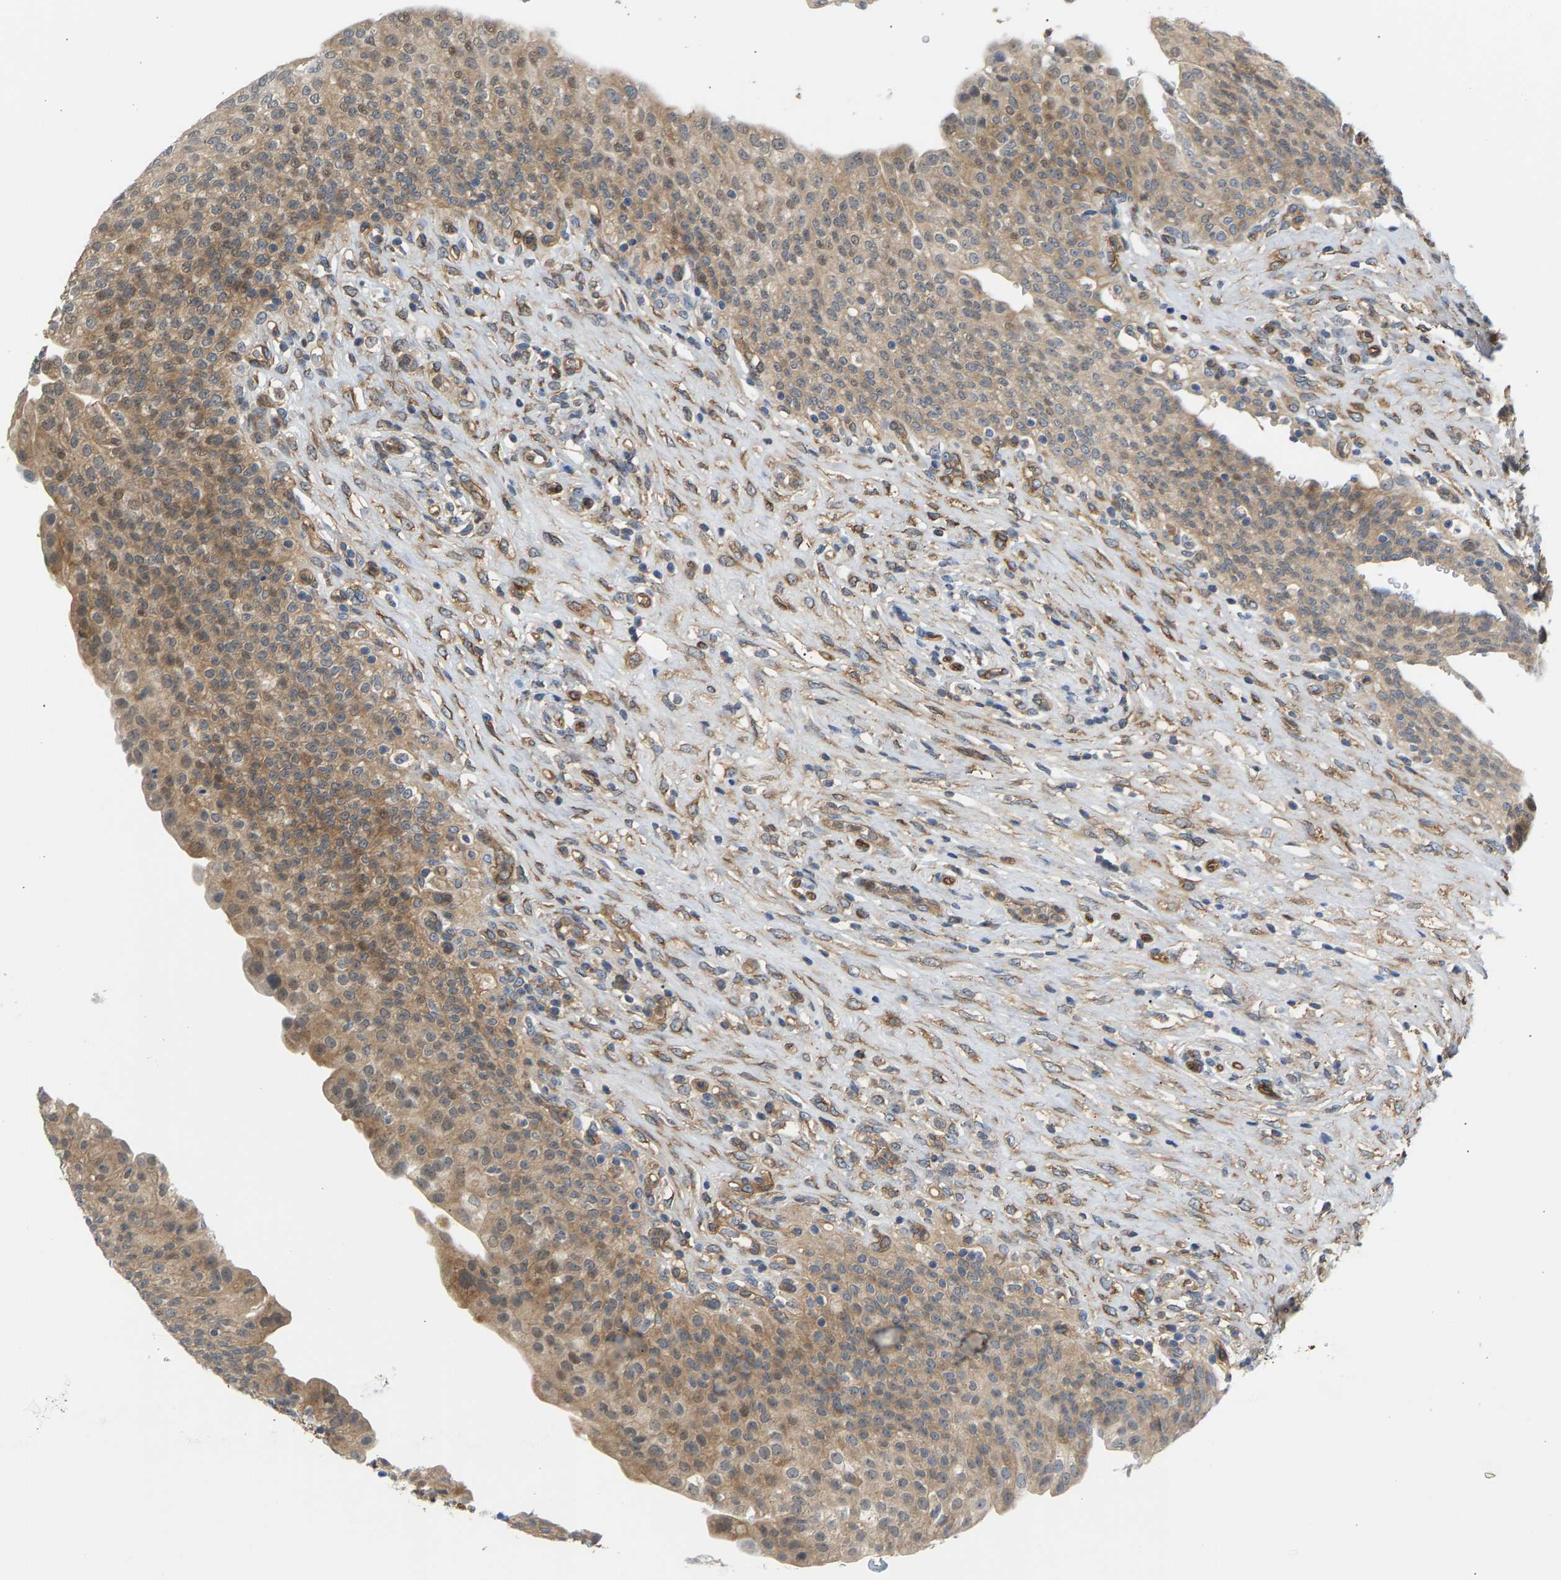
{"staining": {"intensity": "moderate", "quantity": "25%-75%", "location": "cytoplasmic/membranous,nuclear"}, "tissue": "urinary bladder", "cell_type": "Urothelial cells", "image_type": "normal", "snomed": [{"axis": "morphology", "description": "Urothelial carcinoma, High grade"}, {"axis": "topography", "description": "Urinary bladder"}], "caption": "High-magnification brightfield microscopy of unremarkable urinary bladder stained with DAB (brown) and counterstained with hematoxylin (blue). urothelial cells exhibit moderate cytoplasmic/membranous,nuclear positivity is present in about25%-75% of cells. The staining is performed using DAB brown chromogen to label protein expression. The nuclei are counter-stained blue using hematoxylin.", "gene": "KRTAP27", "patient": {"sex": "male", "age": 46}}